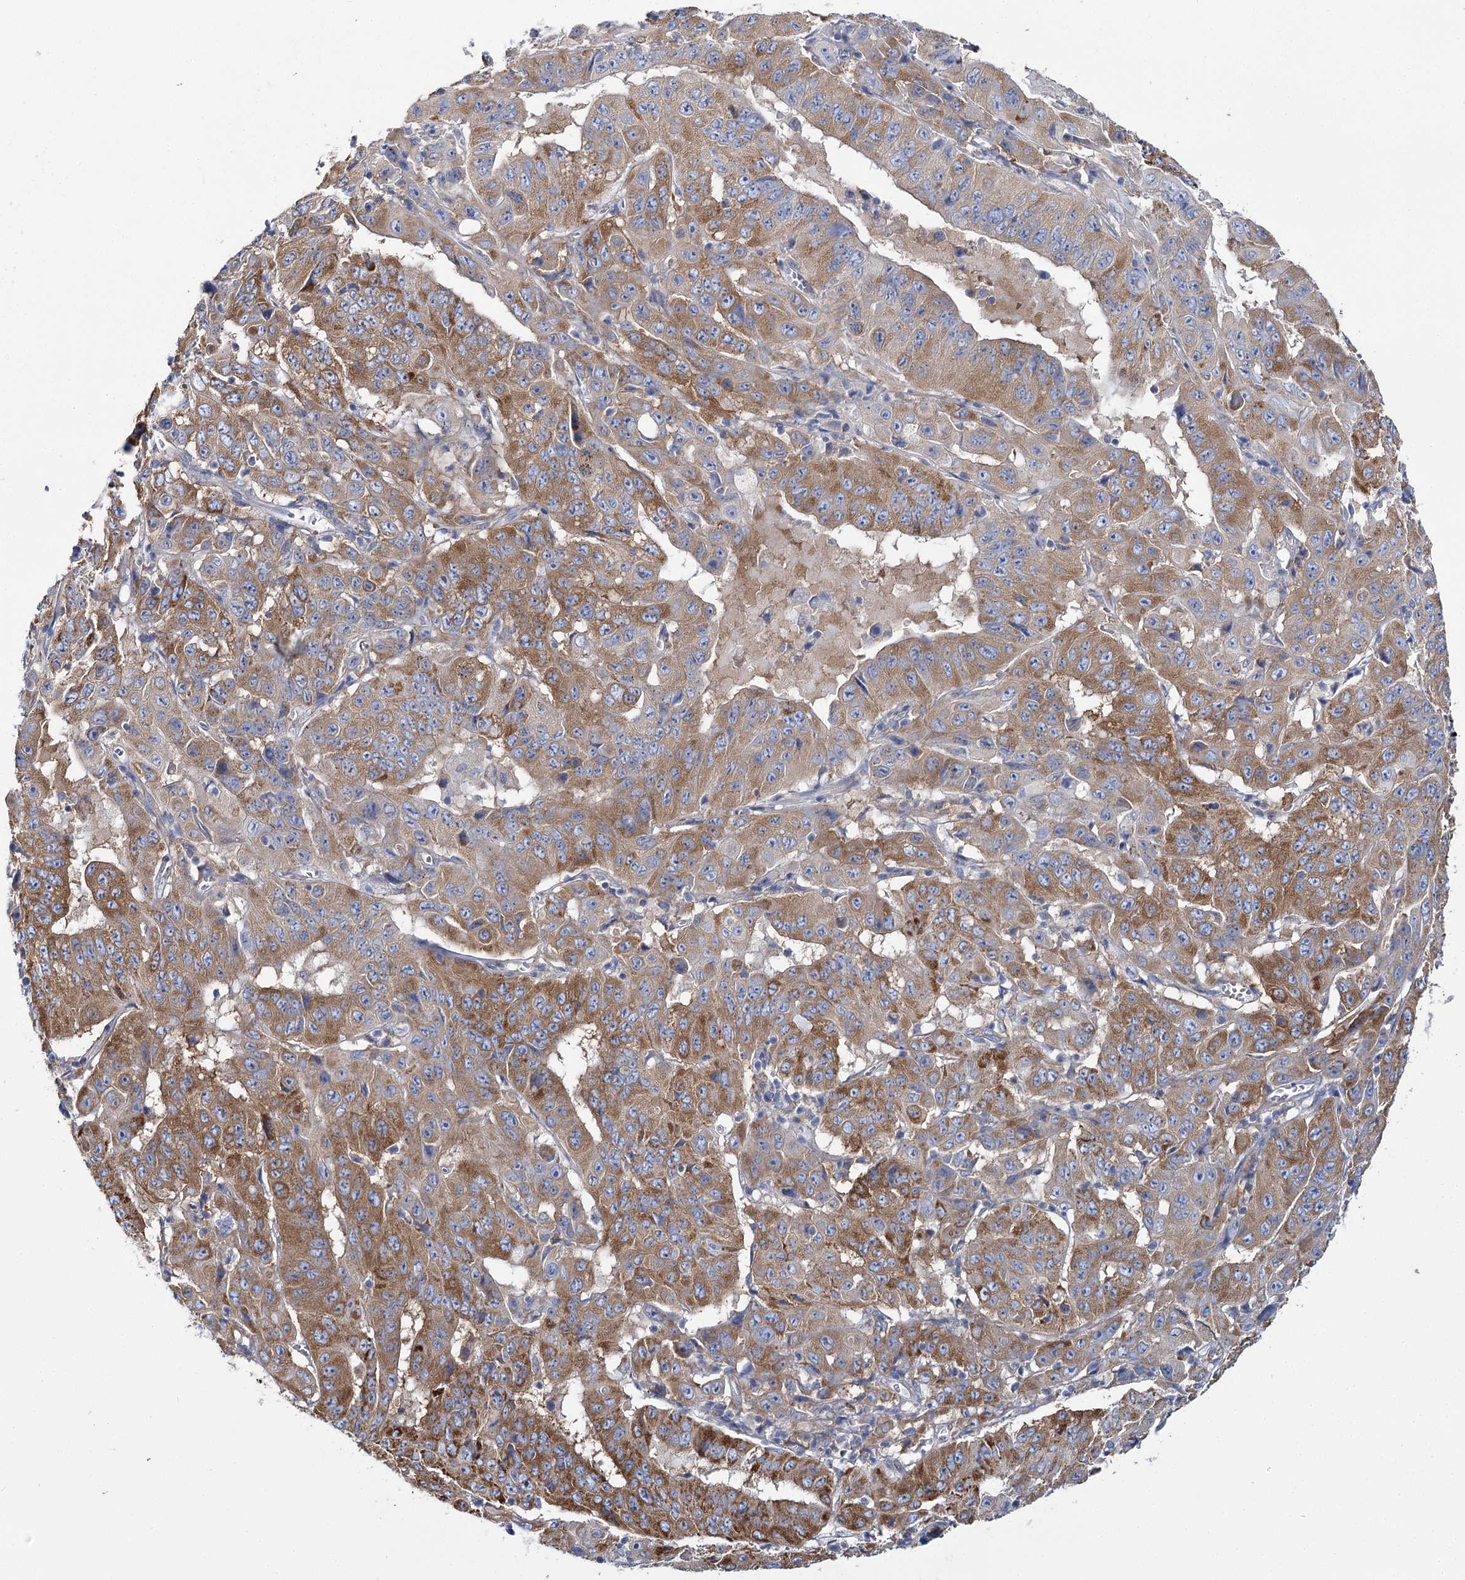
{"staining": {"intensity": "moderate", "quantity": ">75%", "location": "cytoplasmic/membranous"}, "tissue": "pancreatic cancer", "cell_type": "Tumor cells", "image_type": "cancer", "snomed": [{"axis": "morphology", "description": "Adenocarcinoma, NOS"}, {"axis": "topography", "description": "Pancreas"}], "caption": "This micrograph shows adenocarcinoma (pancreatic) stained with immunohistochemistry (IHC) to label a protein in brown. The cytoplasmic/membranous of tumor cells show moderate positivity for the protein. Nuclei are counter-stained blue.", "gene": "THUMPD3", "patient": {"sex": "male", "age": 63}}